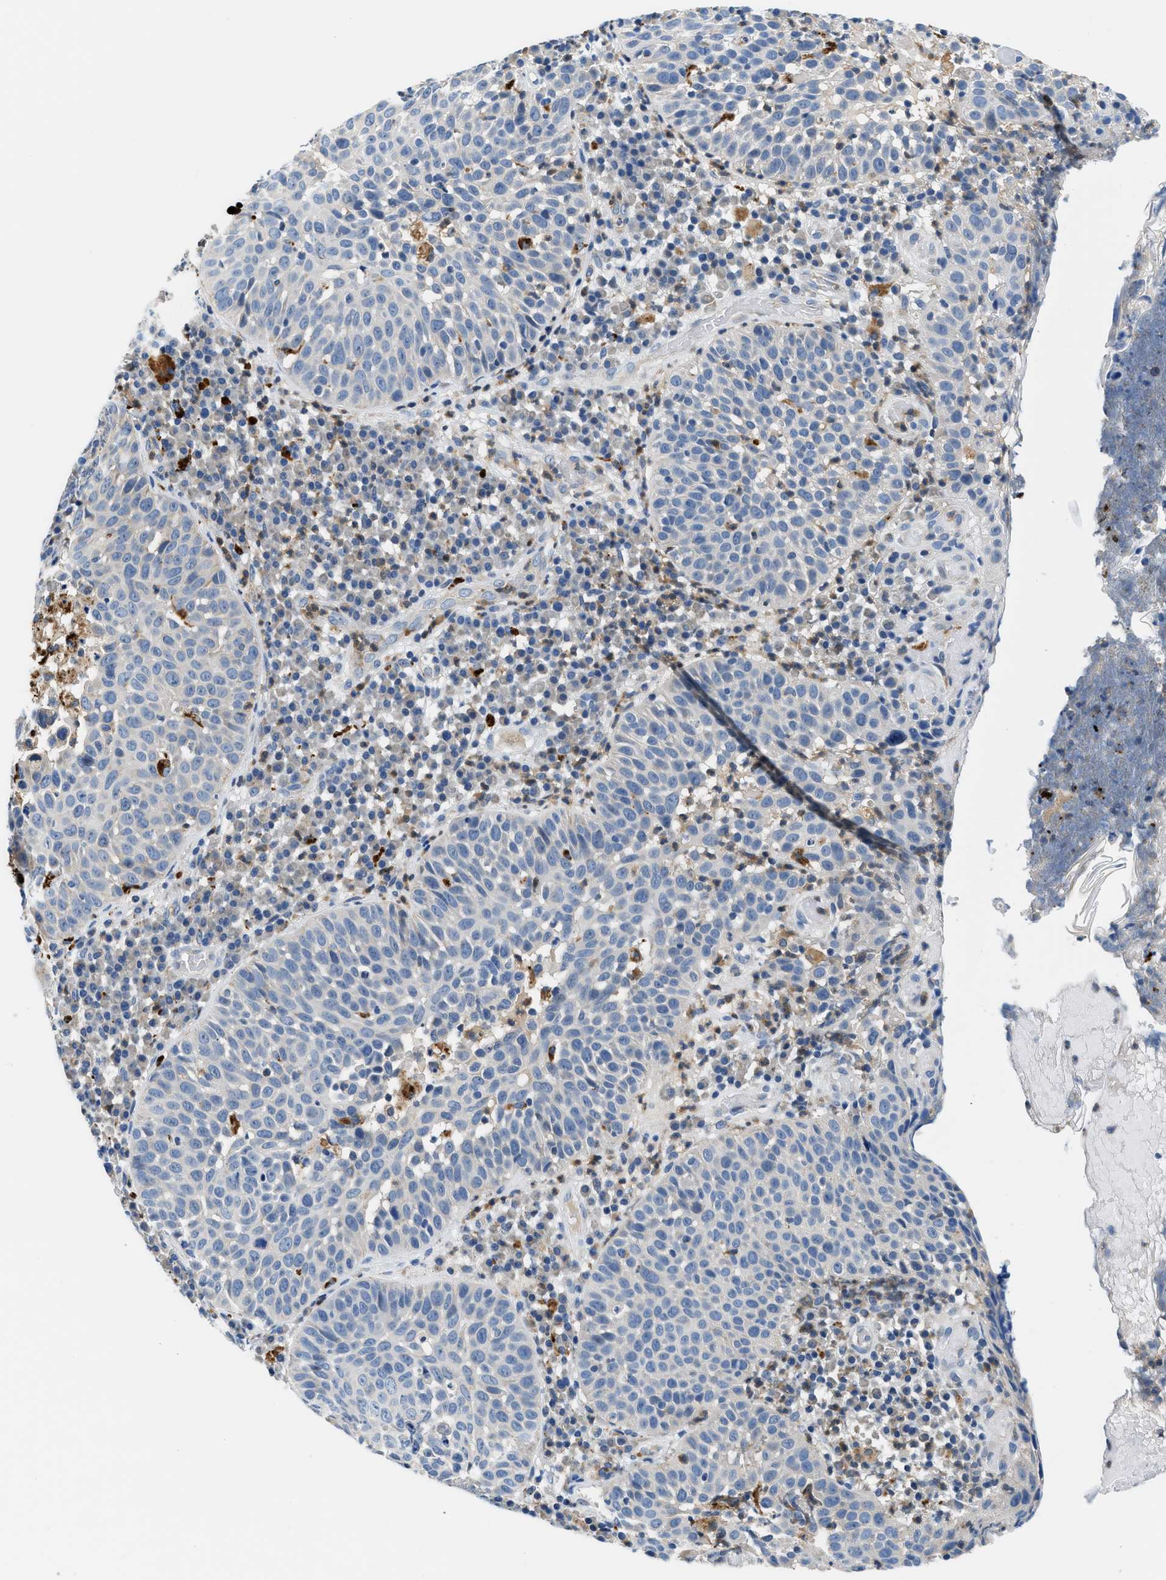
{"staining": {"intensity": "negative", "quantity": "none", "location": "none"}, "tissue": "skin cancer", "cell_type": "Tumor cells", "image_type": "cancer", "snomed": [{"axis": "morphology", "description": "Squamous cell carcinoma in situ, NOS"}, {"axis": "morphology", "description": "Squamous cell carcinoma, NOS"}, {"axis": "topography", "description": "Skin"}], "caption": "An IHC image of skin cancer (squamous cell carcinoma) is shown. There is no staining in tumor cells of skin cancer (squamous cell carcinoma).", "gene": "ADGRE3", "patient": {"sex": "male", "age": 93}}